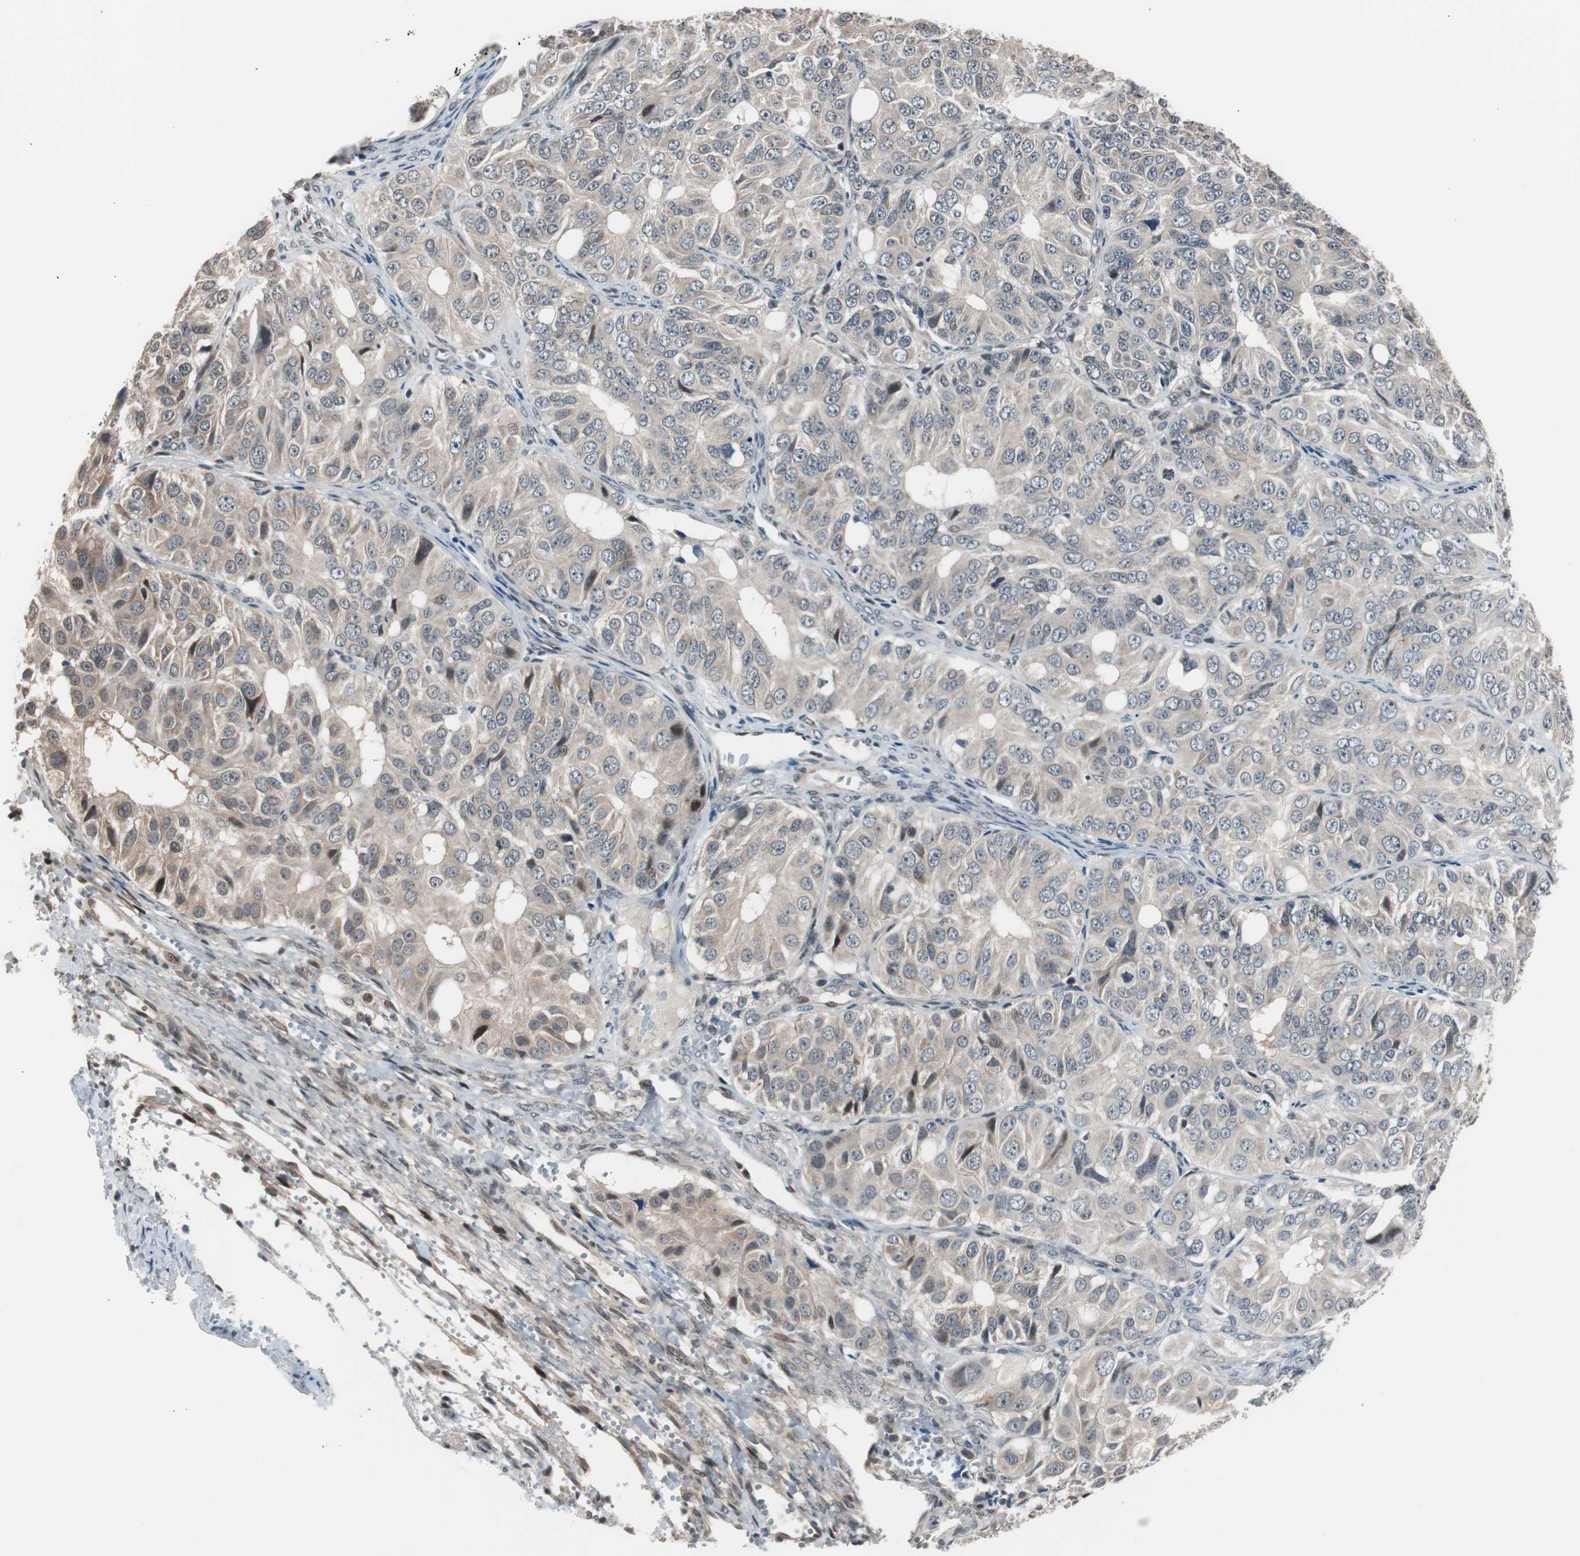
{"staining": {"intensity": "moderate", "quantity": "<25%", "location": "cytoplasmic/membranous,nuclear"}, "tissue": "ovarian cancer", "cell_type": "Tumor cells", "image_type": "cancer", "snomed": [{"axis": "morphology", "description": "Carcinoma, endometroid"}, {"axis": "topography", "description": "Ovary"}], "caption": "Immunohistochemical staining of human ovarian cancer reveals low levels of moderate cytoplasmic/membranous and nuclear staining in approximately <25% of tumor cells.", "gene": "BOLA1", "patient": {"sex": "female", "age": 51}}